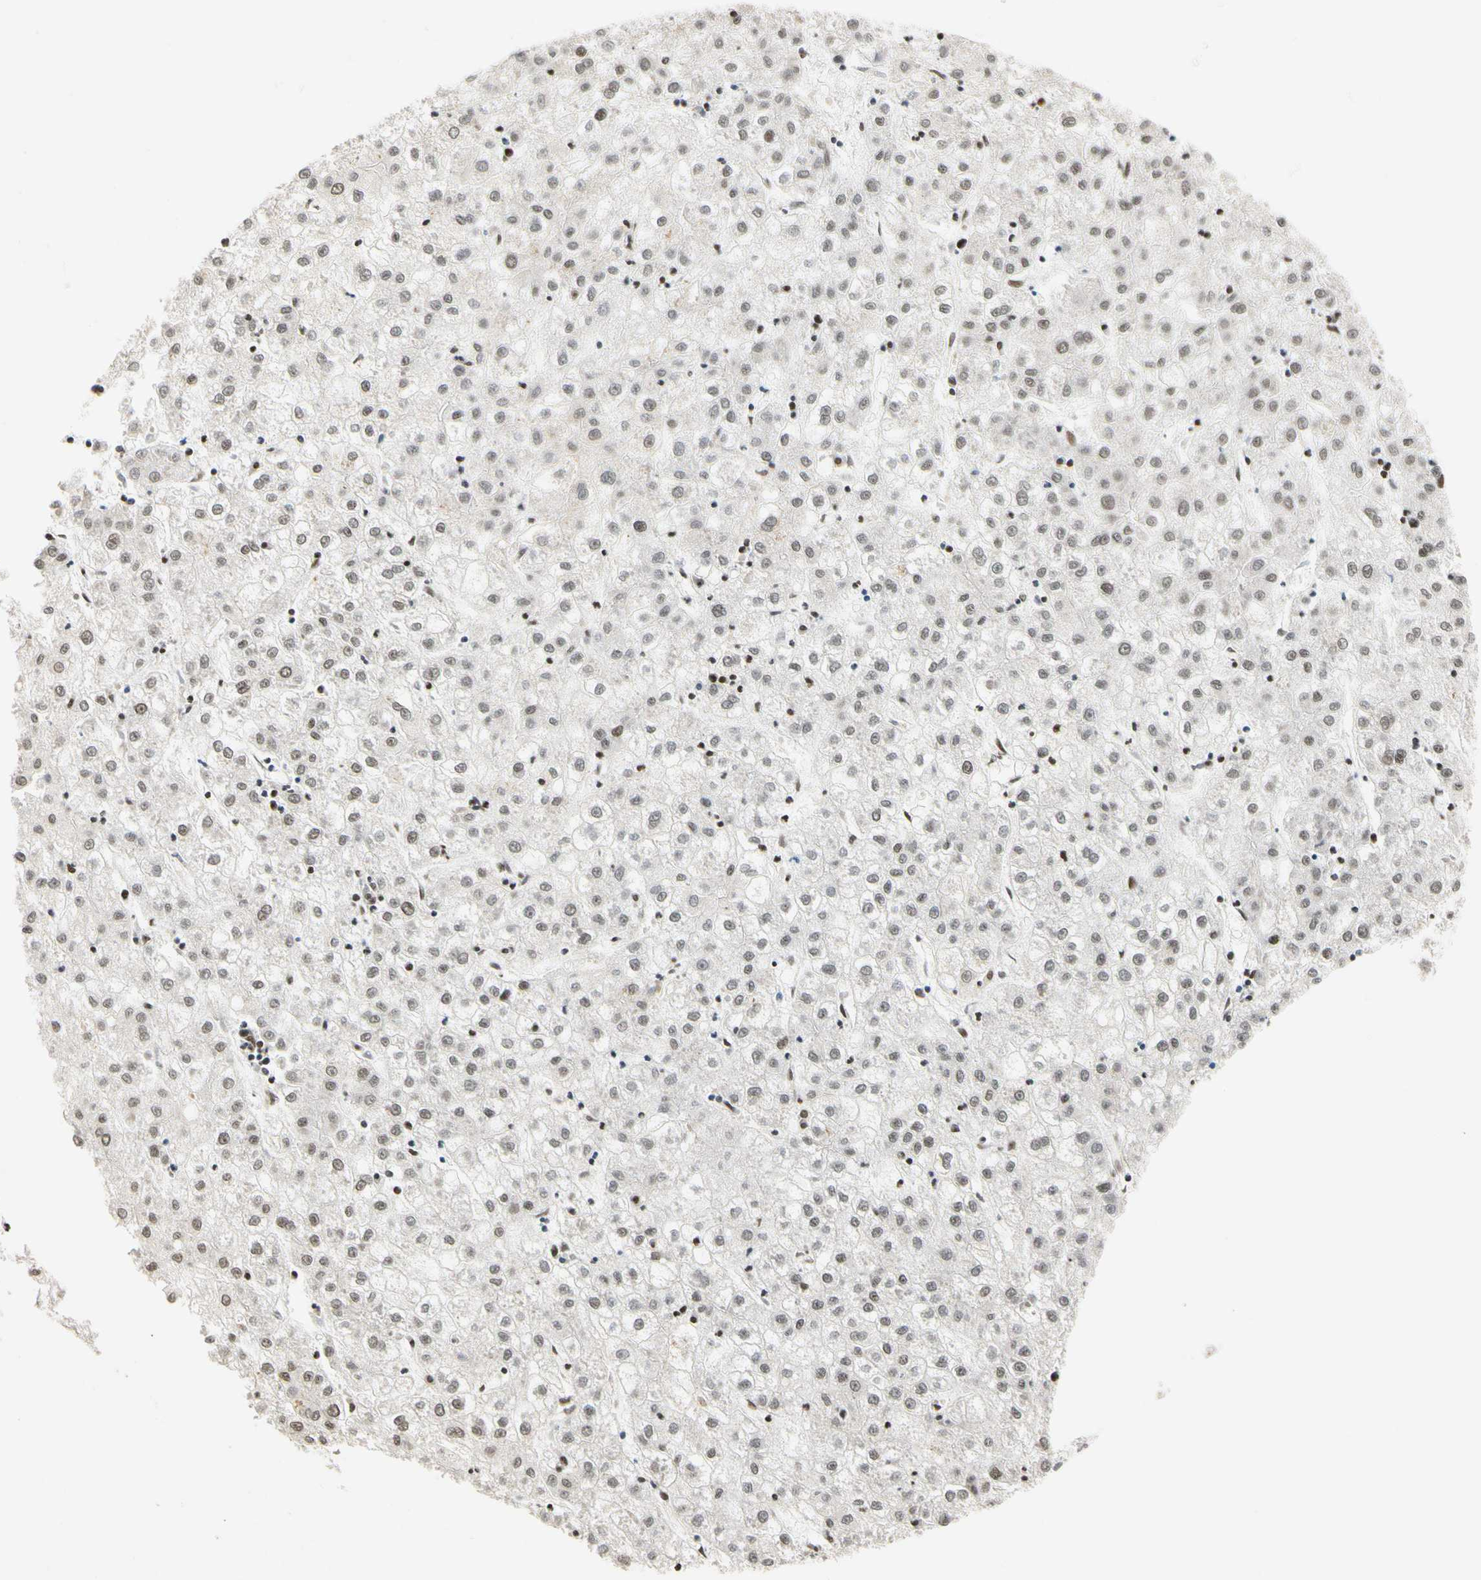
{"staining": {"intensity": "weak", "quantity": "25%-75%", "location": "nuclear"}, "tissue": "liver cancer", "cell_type": "Tumor cells", "image_type": "cancer", "snomed": [{"axis": "morphology", "description": "Carcinoma, Hepatocellular, NOS"}, {"axis": "topography", "description": "Liver"}], "caption": "Immunohistochemical staining of liver cancer (hepatocellular carcinoma) reveals low levels of weak nuclear expression in approximately 25%-75% of tumor cells. (DAB IHC with brightfield microscopy, high magnification).", "gene": "CDK7", "patient": {"sex": "male", "age": 72}}